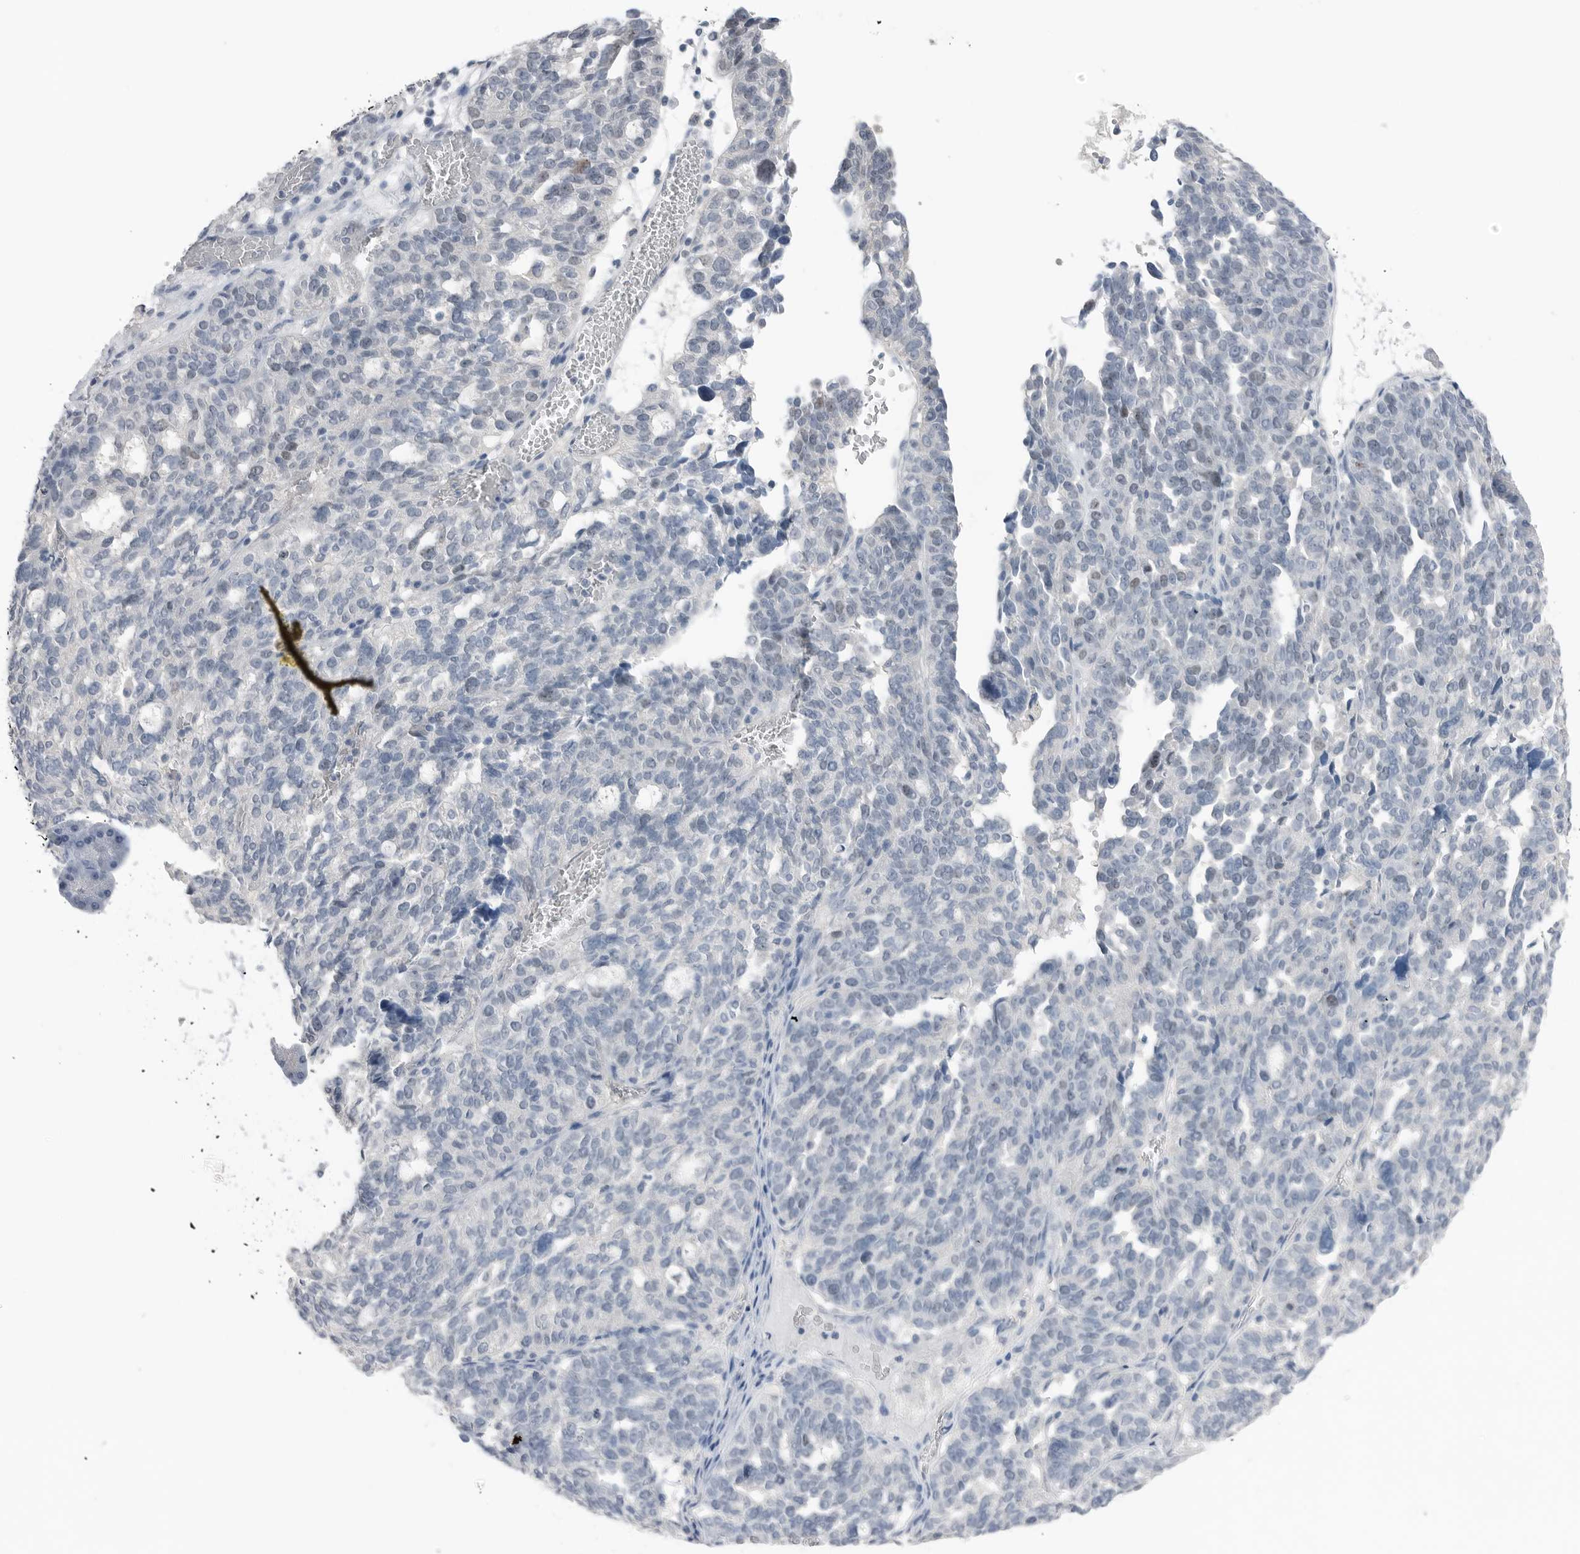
{"staining": {"intensity": "negative", "quantity": "none", "location": "none"}, "tissue": "ovarian cancer", "cell_type": "Tumor cells", "image_type": "cancer", "snomed": [{"axis": "morphology", "description": "Cystadenocarcinoma, serous, NOS"}, {"axis": "topography", "description": "Ovary"}], "caption": "The micrograph reveals no significant expression in tumor cells of ovarian cancer (serous cystadenocarcinoma).", "gene": "PEAK1", "patient": {"sex": "female", "age": 59}}